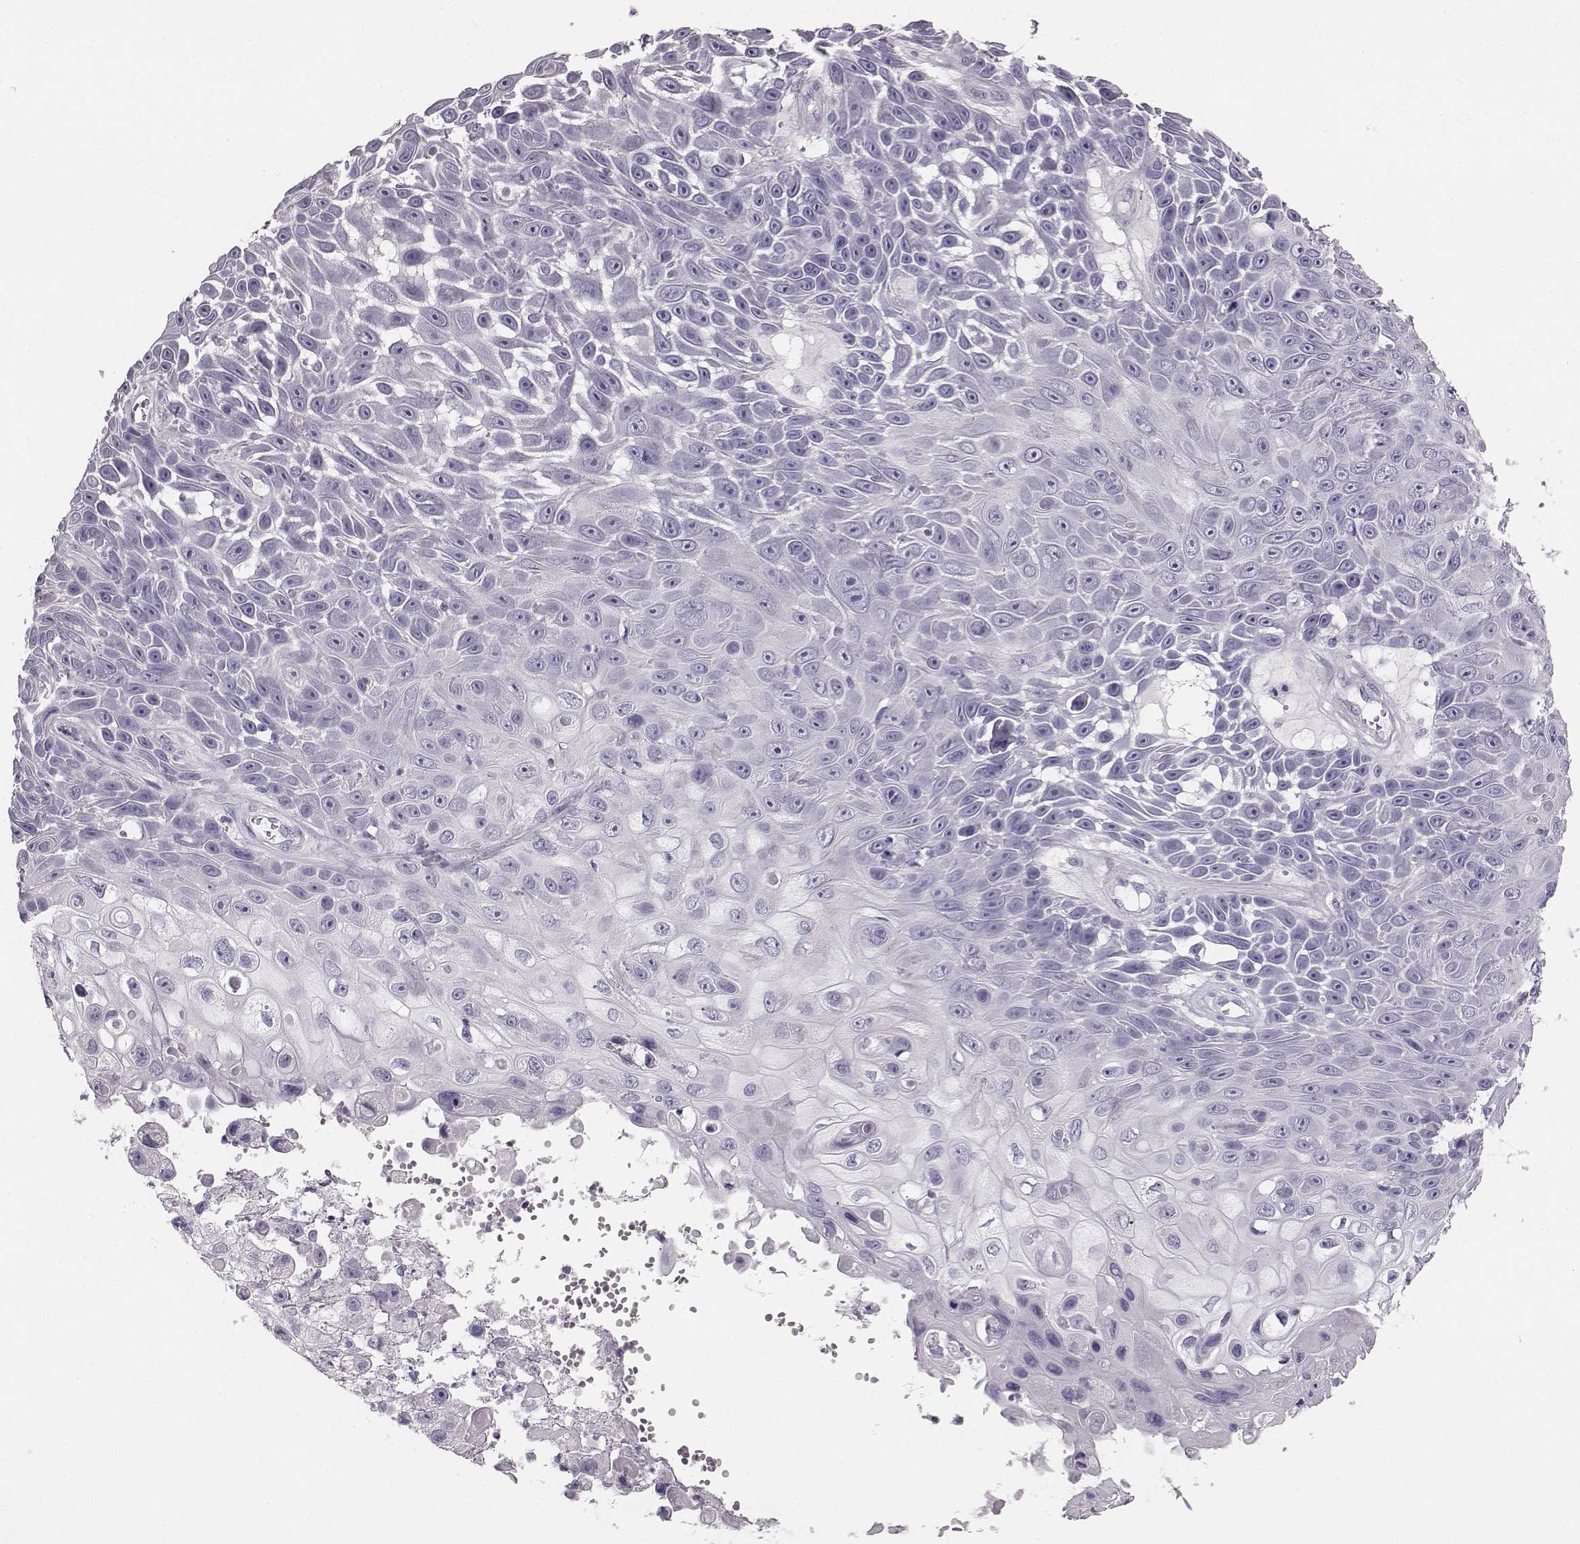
{"staining": {"intensity": "negative", "quantity": "none", "location": "none"}, "tissue": "skin cancer", "cell_type": "Tumor cells", "image_type": "cancer", "snomed": [{"axis": "morphology", "description": "Squamous cell carcinoma, NOS"}, {"axis": "topography", "description": "Skin"}], "caption": "A high-resolution photomicrograph shows immunohistochemistry staining of squamous cell carcinoma (skin), which reveals no significant staining in tumor cells.", "gene": "NPTXR", "patient": {"sex": "male", "age": 82}}